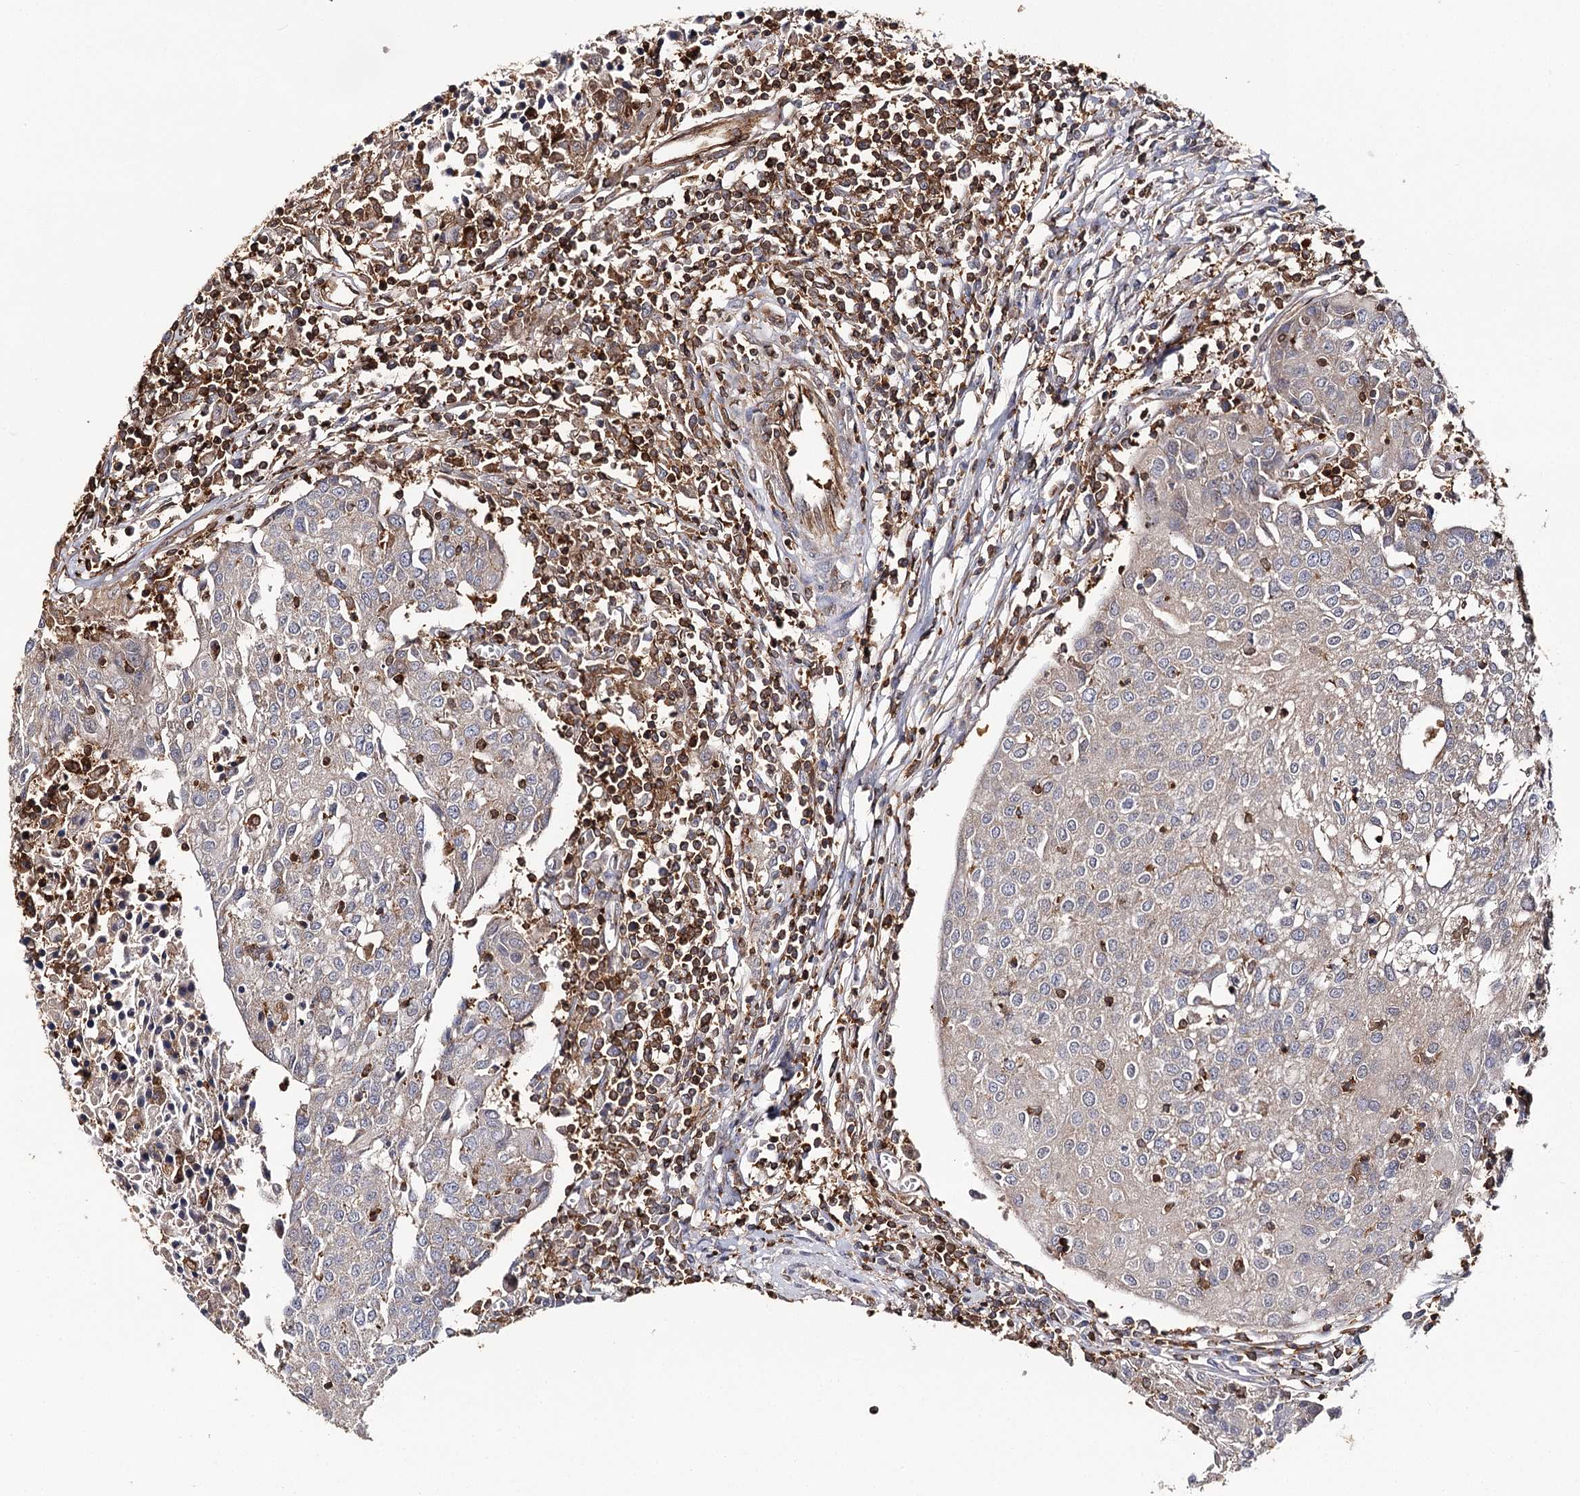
{"staining": {"intensity": "negative", "quantity": "none", "location": "none"}, "tissue": "urothelial cancer", "cell_type": "Tumor cells", "image_type": "cancer", "snomed": [{"axis": "morphology", "description": "Urothelial carcinoma, High grade"}, {"axis": "topography", "description": "Urinary bladder"}], "caption": "Urothelial carcinoma (high-grade) was stained to show a protein in brown. There is no significant positivity in tumor cells.", "gene": "SEC24B", "patient": {"sex": "female", "age": 85}}